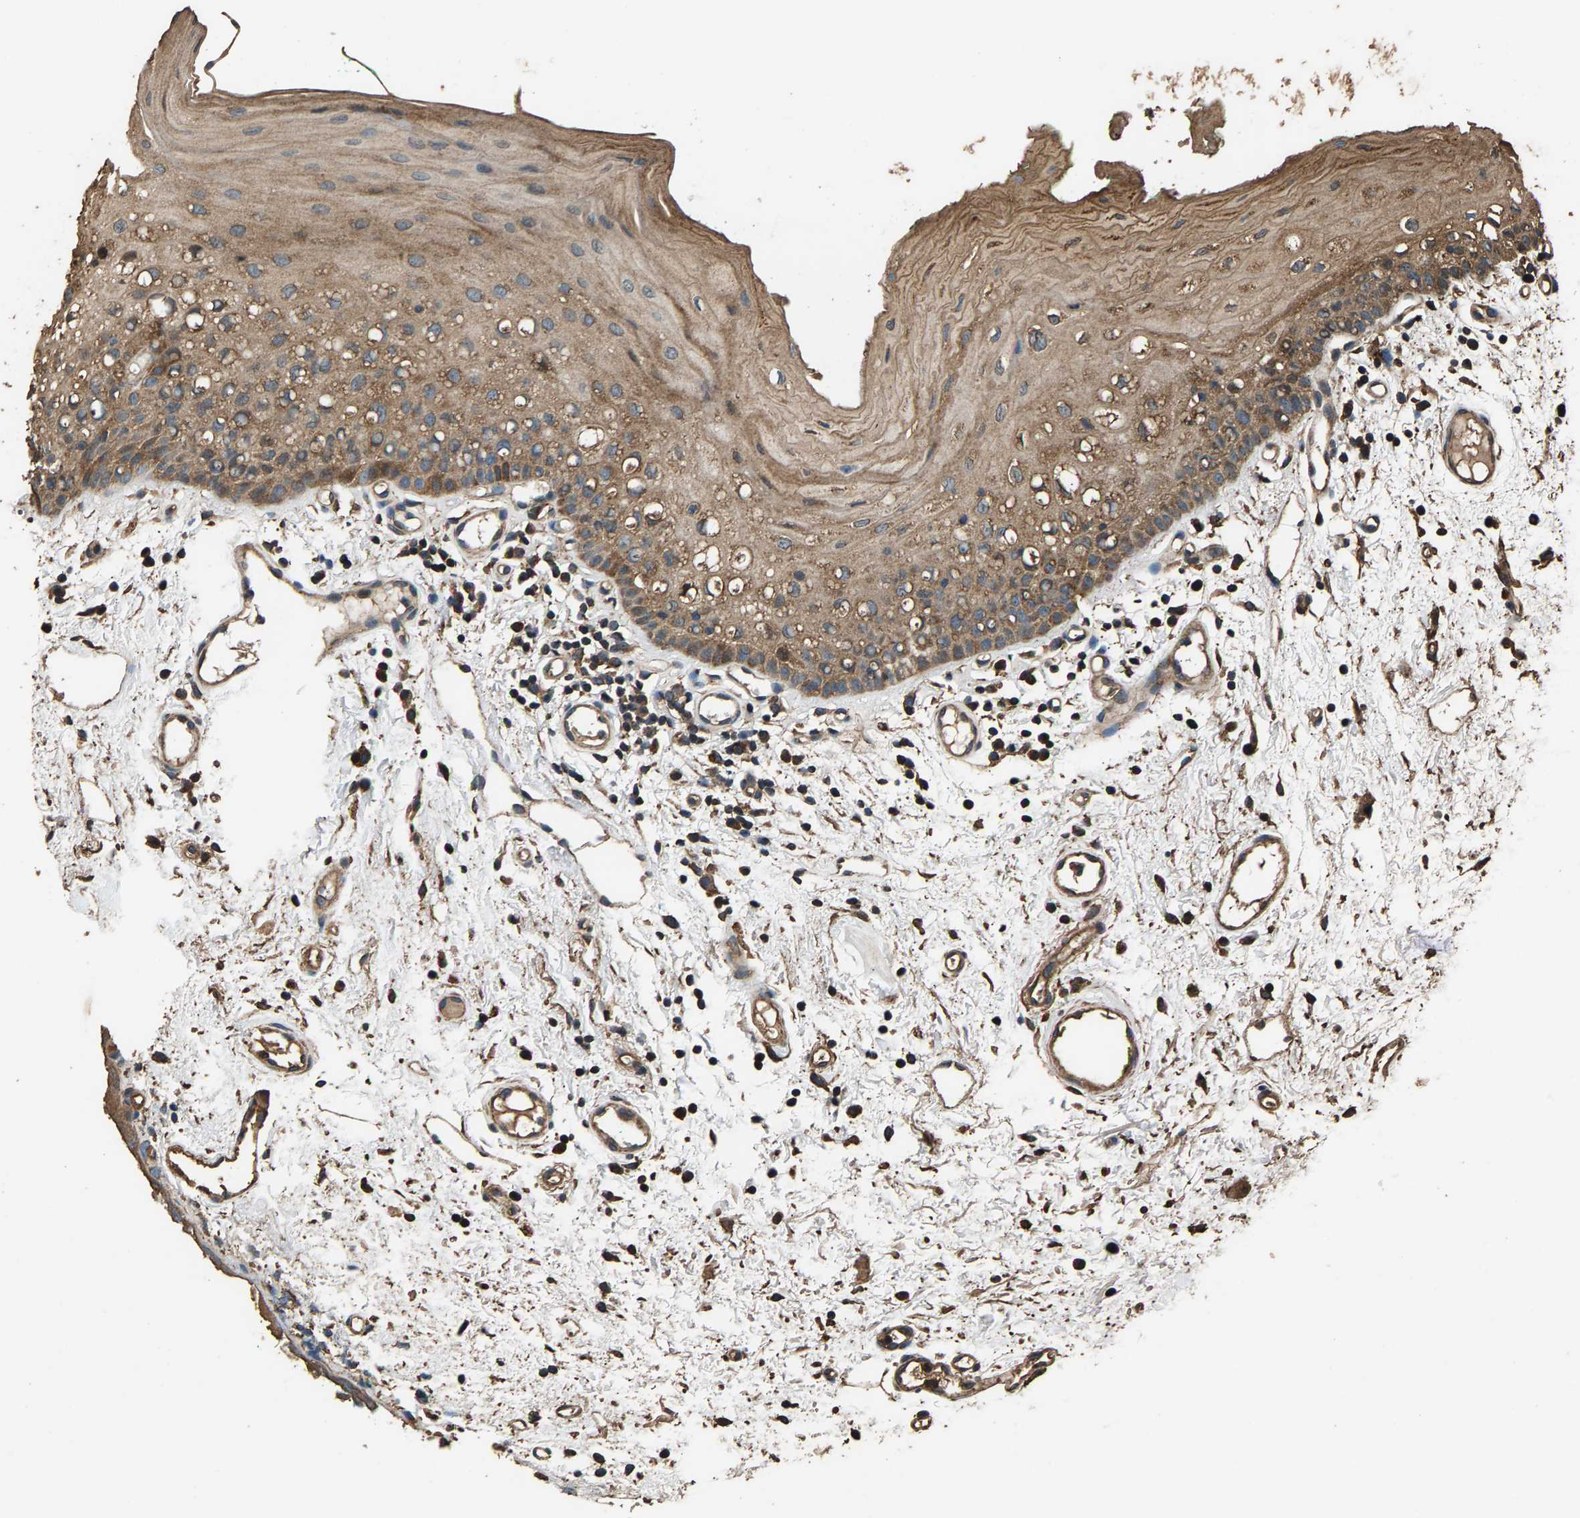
{"staining": {"intensity": "moderate", "quantity": ">75%", "location": "cytoplasmic/membranous"}, "tissue": "oral mucosa", "cell_type": "Squamous epithelial cells", "image_type": "normal", "snomed": [{"axis": "morphology", "description": "Normal tissue, NOS"}, {"axis": "morphology", "description": "Squamous cell carcinoma, NOS"}, {"axis": "topography", "description": "Oral tissue"}, {"axis": "topography", "description": "Salivary gland"}, {"axis": "topography", "description": "Head-Neck"}], "caption": "Human oral mucosa stained with a brown dye reveals moderate cytoplasmic/membranous positive staining in approximately >75% of squamous epithelial cells.", "gene": "MRPL27", "patient": {"sex": "female", "age": 62}}